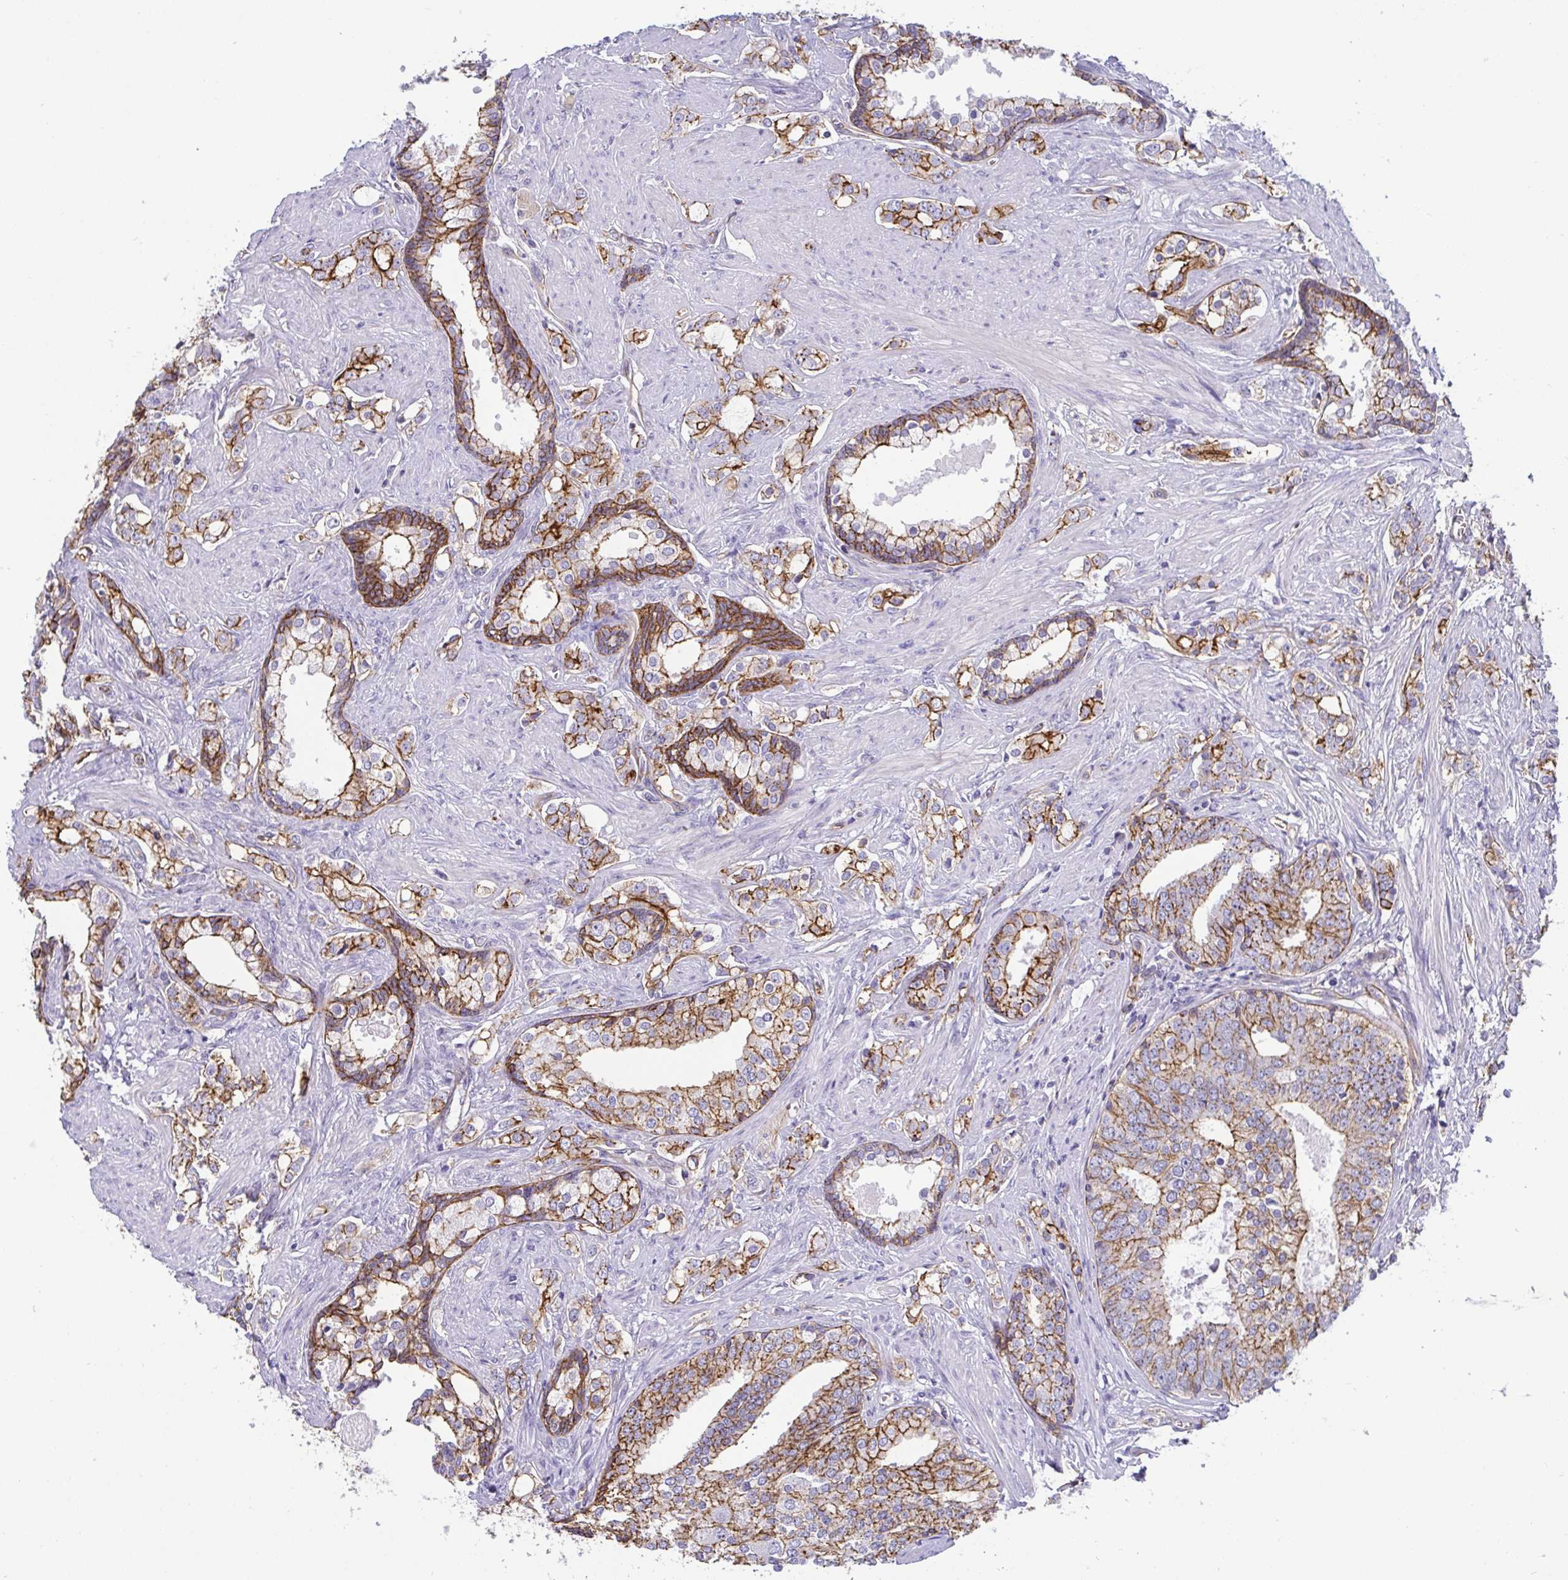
{"staining": {"intensity": "moderate", "quantity": ">75%", "location": "cytoplasmic/membranous"}, "tissue": "prostate cancer", "cell_type": "Tumor cells", "image_type": "cancer", "snomed": [{"axis": "morphology", "description": "Adenocarcinoma, Medium grade"}, {"axis": "topography", "description": "Prostate"}], "caption": "IHC (DAB) staining of medium-grade adenocarcinoma (prostate) reveals moderate cytoplasmic/membranous protein positivity in approximately >75% of tumor cells.", "gene": "LIMA1", "patient": {"sex": "male", "age": 57}}